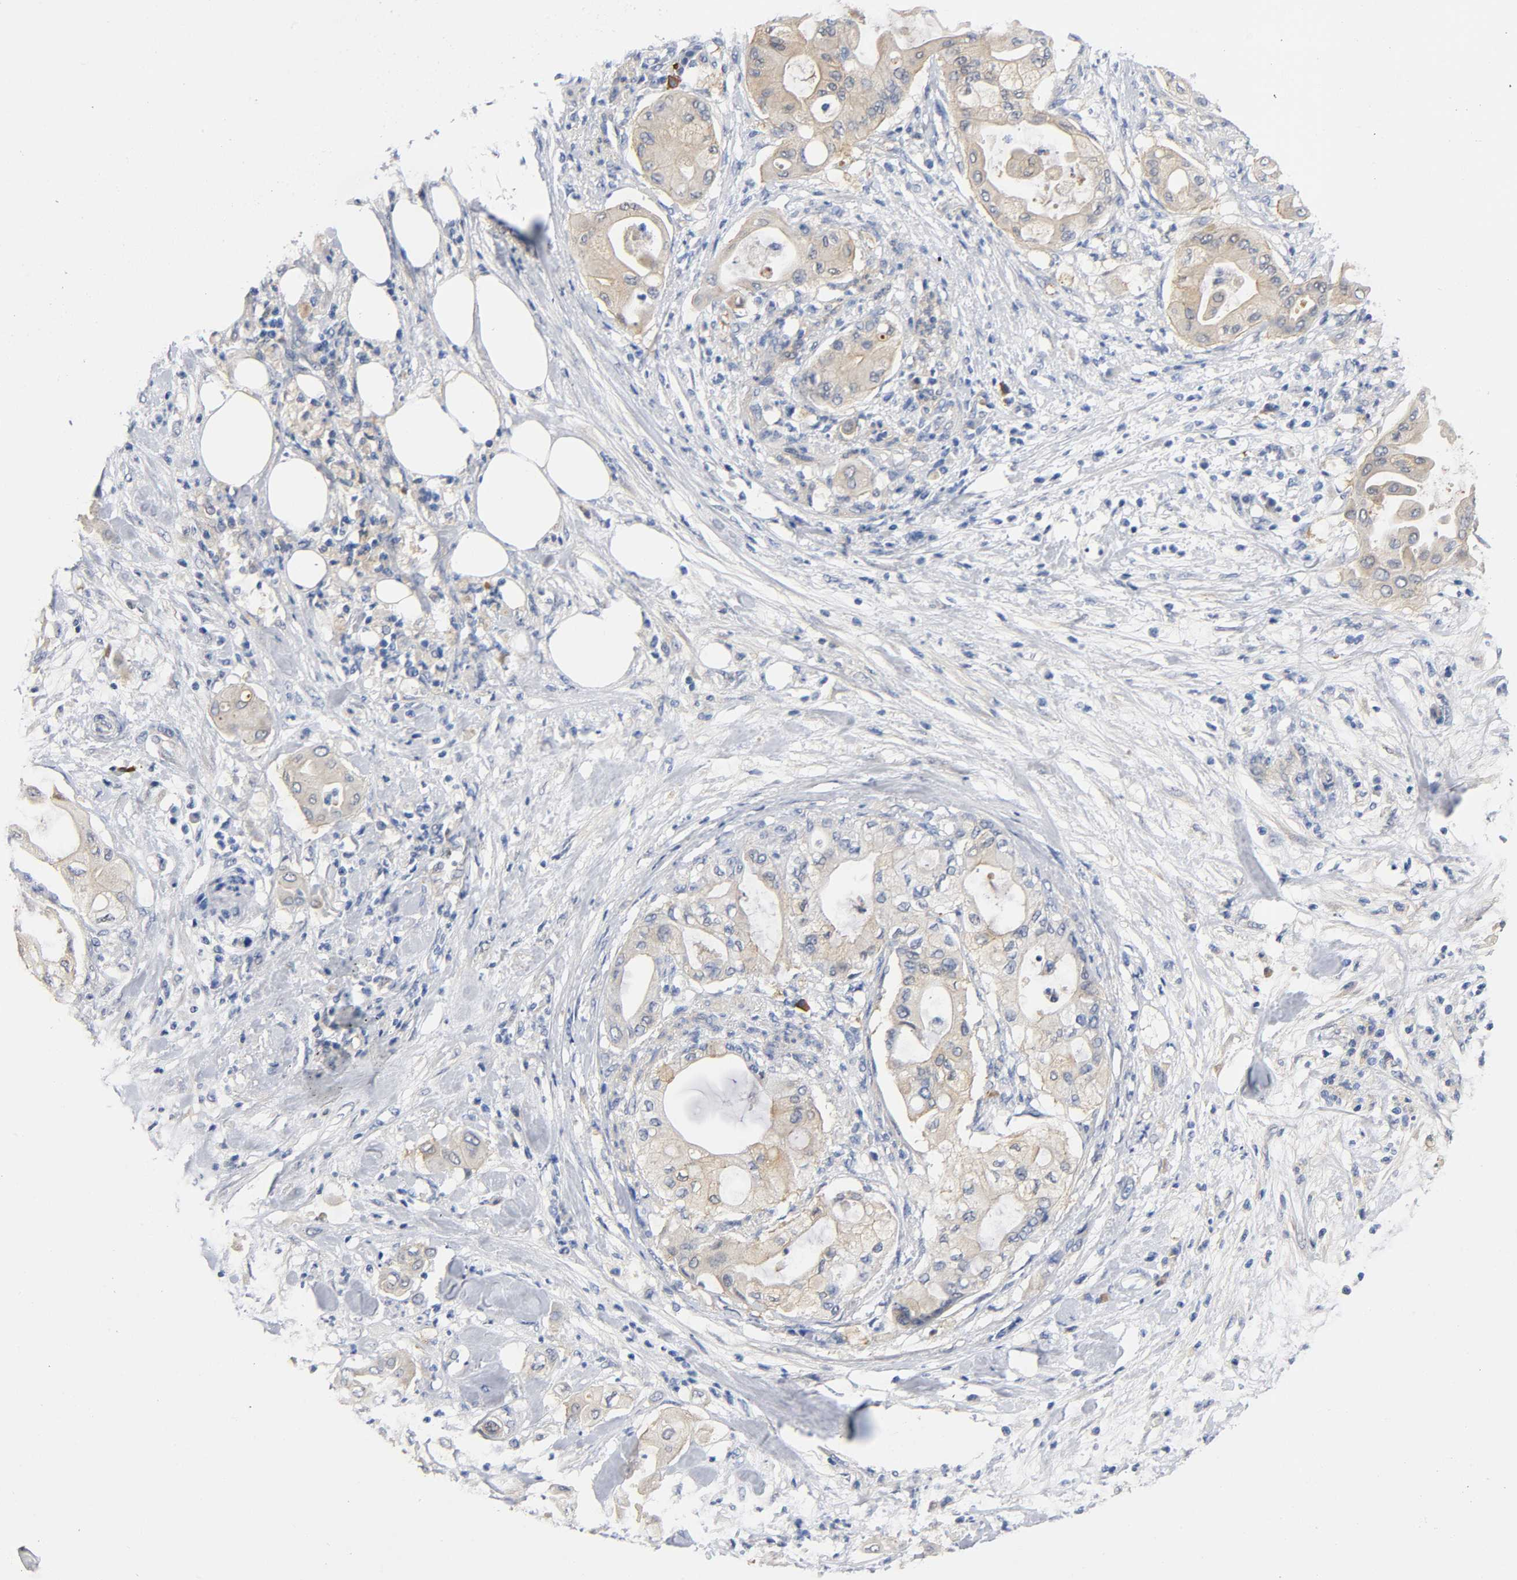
{"staining": {"intensity": "weak", "quantity": "25%-75%", "location": "cytoplasmic/membranous"}, "tissue": "pancreatic cancer", "cell_type": "Tumor cells", "image_type": "cancer", "snomed": [{"axis": "morphology", "description": "Adenocarcinoma, NOS"}, {"axis": "morphology", "description": "Adenocarcinoma, metastatic, NOS"}, {"axis": "topography", "description": "Lymph node"}, {"axis": "topography", "description": "Pancreas"}, {"axis": "topography", "description": "Duodenum"}], "caption": "Tumor cells exhibit weak cytoplasmic/membranous positivity in about 25%-75% of cells in adenocarcinoma (pancreatic).", "gene": "TNC", "patient": {"sex": "female", "age": 64}}